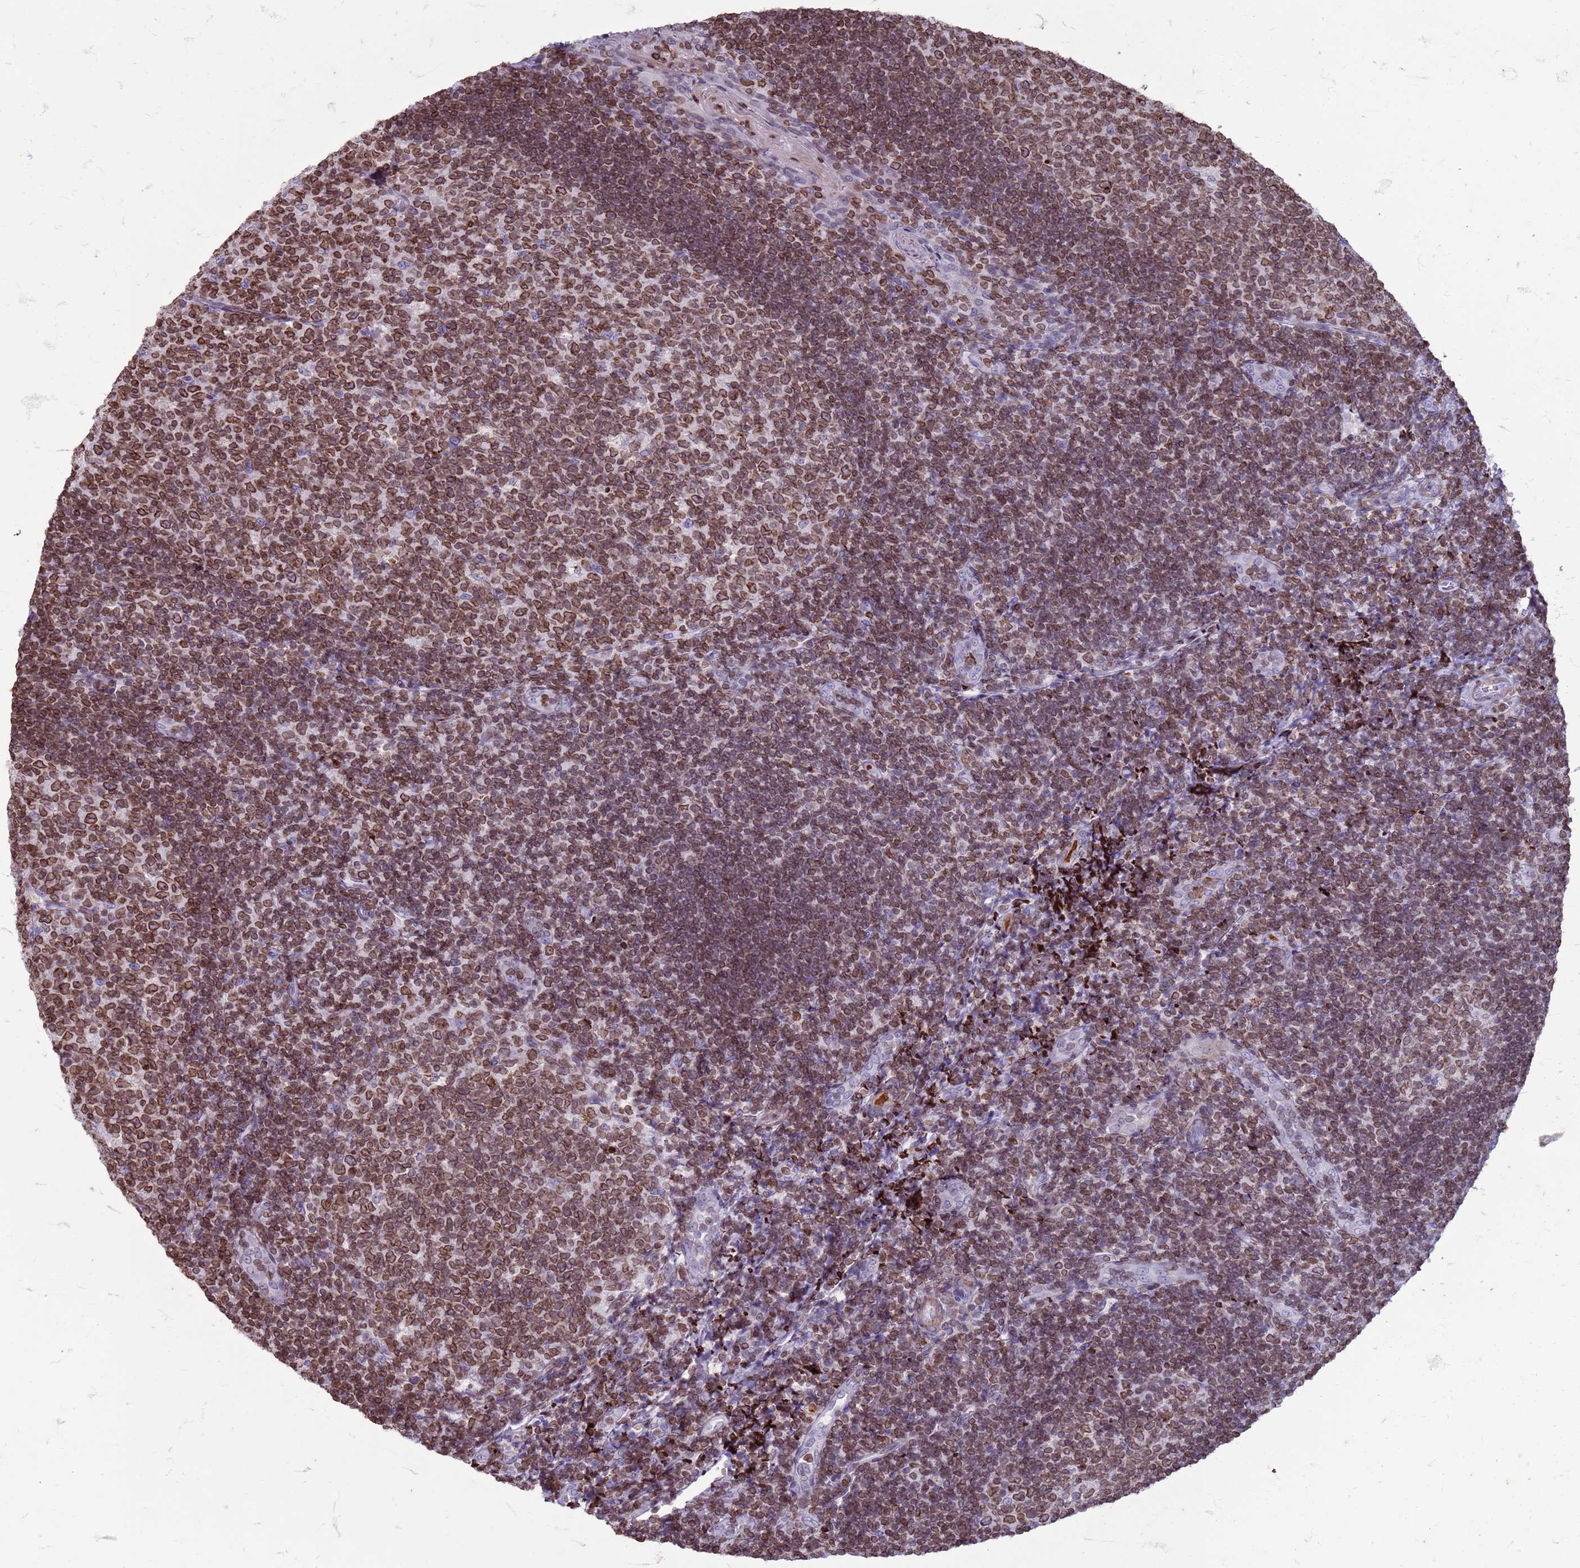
{"staining": {"intensity": "moderate", "quantity": ">75%", "location": "cytoplasmic/membranous,nuclear"}, "tissue": "tonsil", "cell_type": "Germinal center cells", "image_type": "normal", "snomed": [{"axis": "morphology", "description": "Normal tissue, NOS"}, {"axis": "topography", "description": "Tonsil"}], "caption": "Immunohistochemistry (DAB (3,3'-diaminobenzidine)) staining of unremarkable tonsil demonstrates moderate cytoplasmic/membranous,nuclear protein positivity in approximately >75% of germinal center cells.", "gene": "METTL25B", "patient": {"sex": "male", "age": 17}}